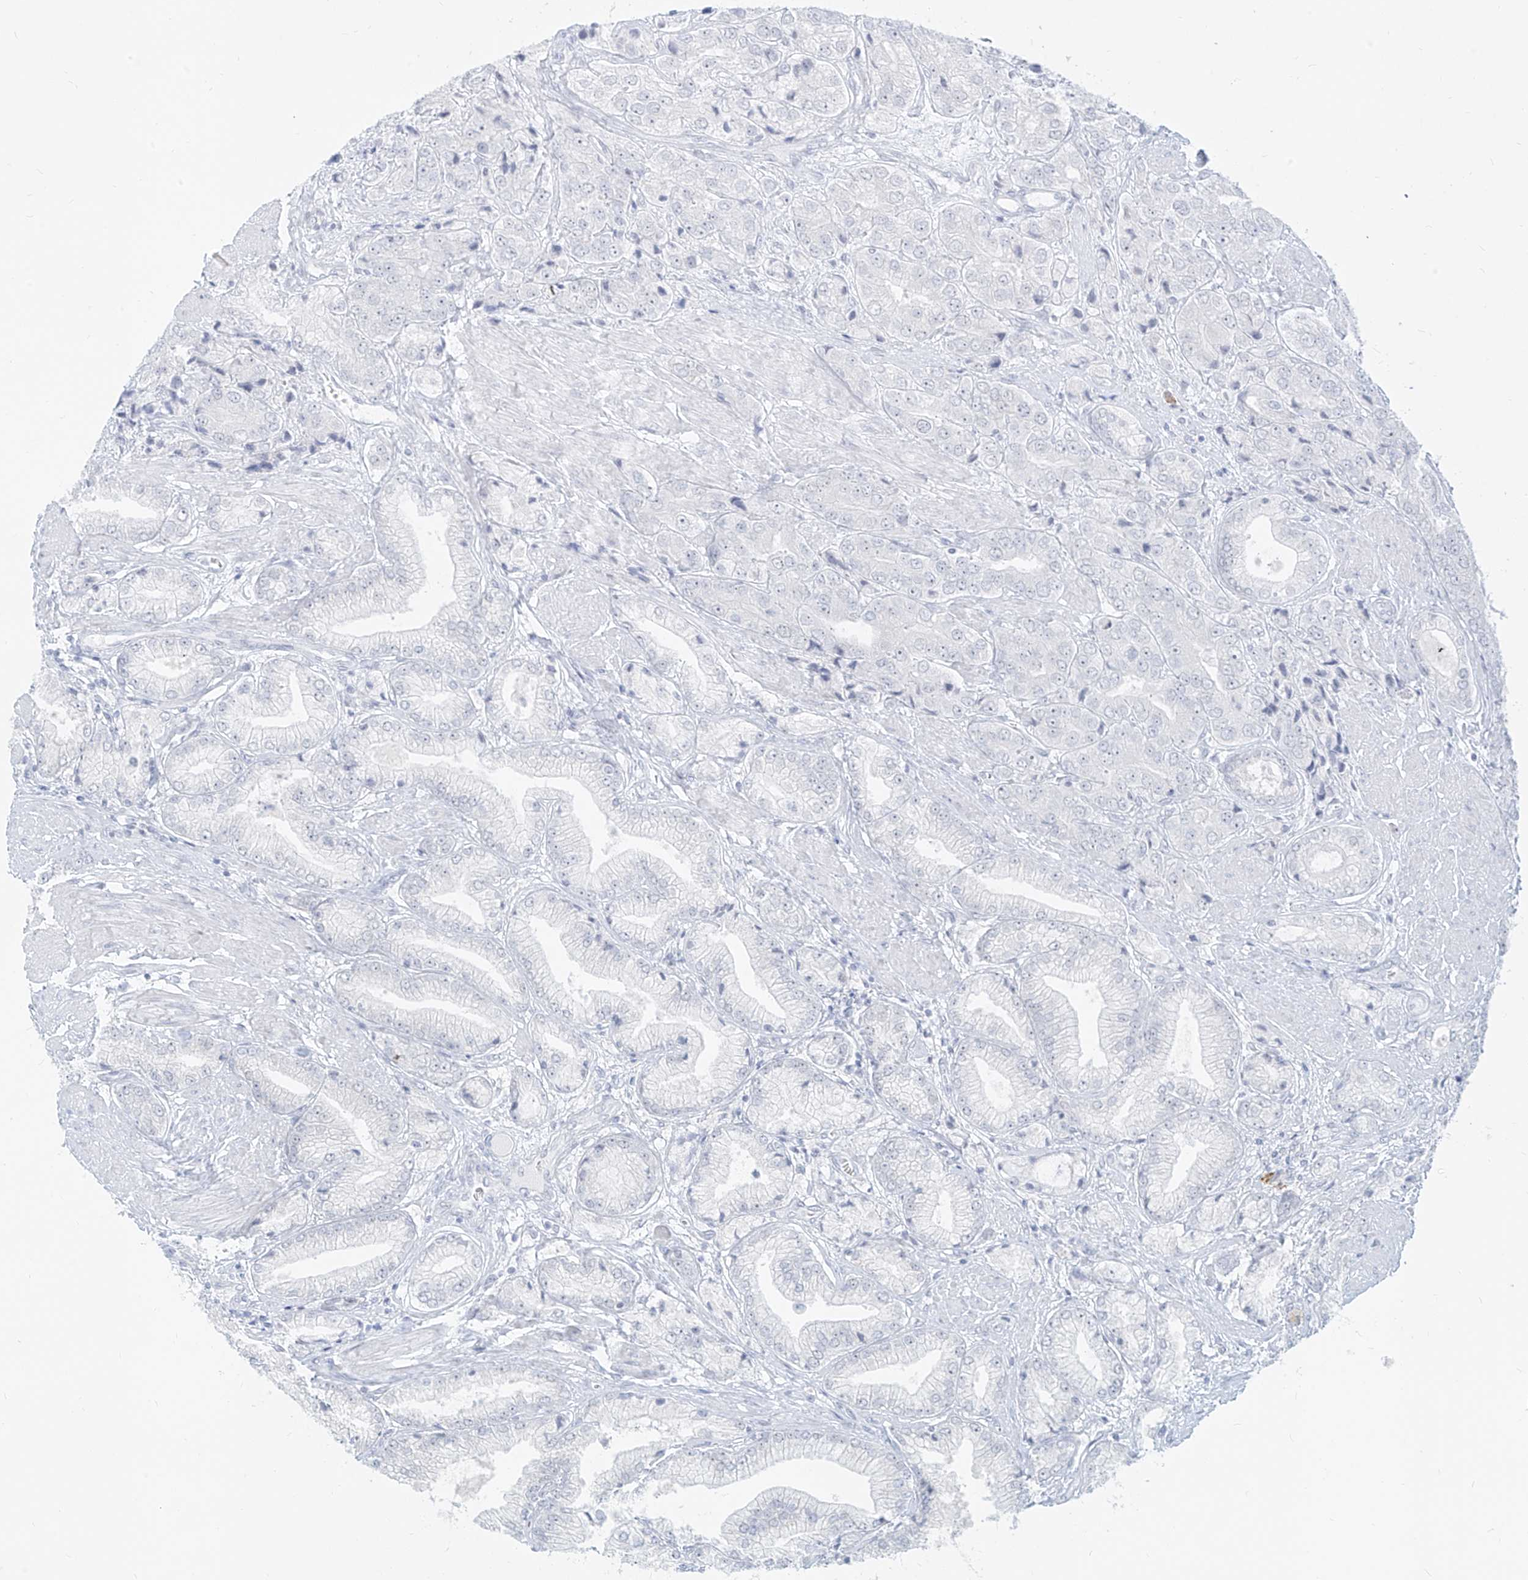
{"staining": {"intensity": "negative", "quantity": "none", "location": "none"}, "tissue": "prostate cancer", "cell_type": "Tumor cells", "image_type": "cancer", "snomed": [{"axis": "morphology", "description": "Adenocarcinoma, High grade"}, {"axis": "topography", "description": "Prostate"}], "caption": "High power microscopy micrograph of an IHC histopathology image of adenocarcinoma (high-grade) (prostate), revealing no significant positivity in tumor cells.", "gene": "SUPT5H", "patient": {"sex": "male", "age": 50}}